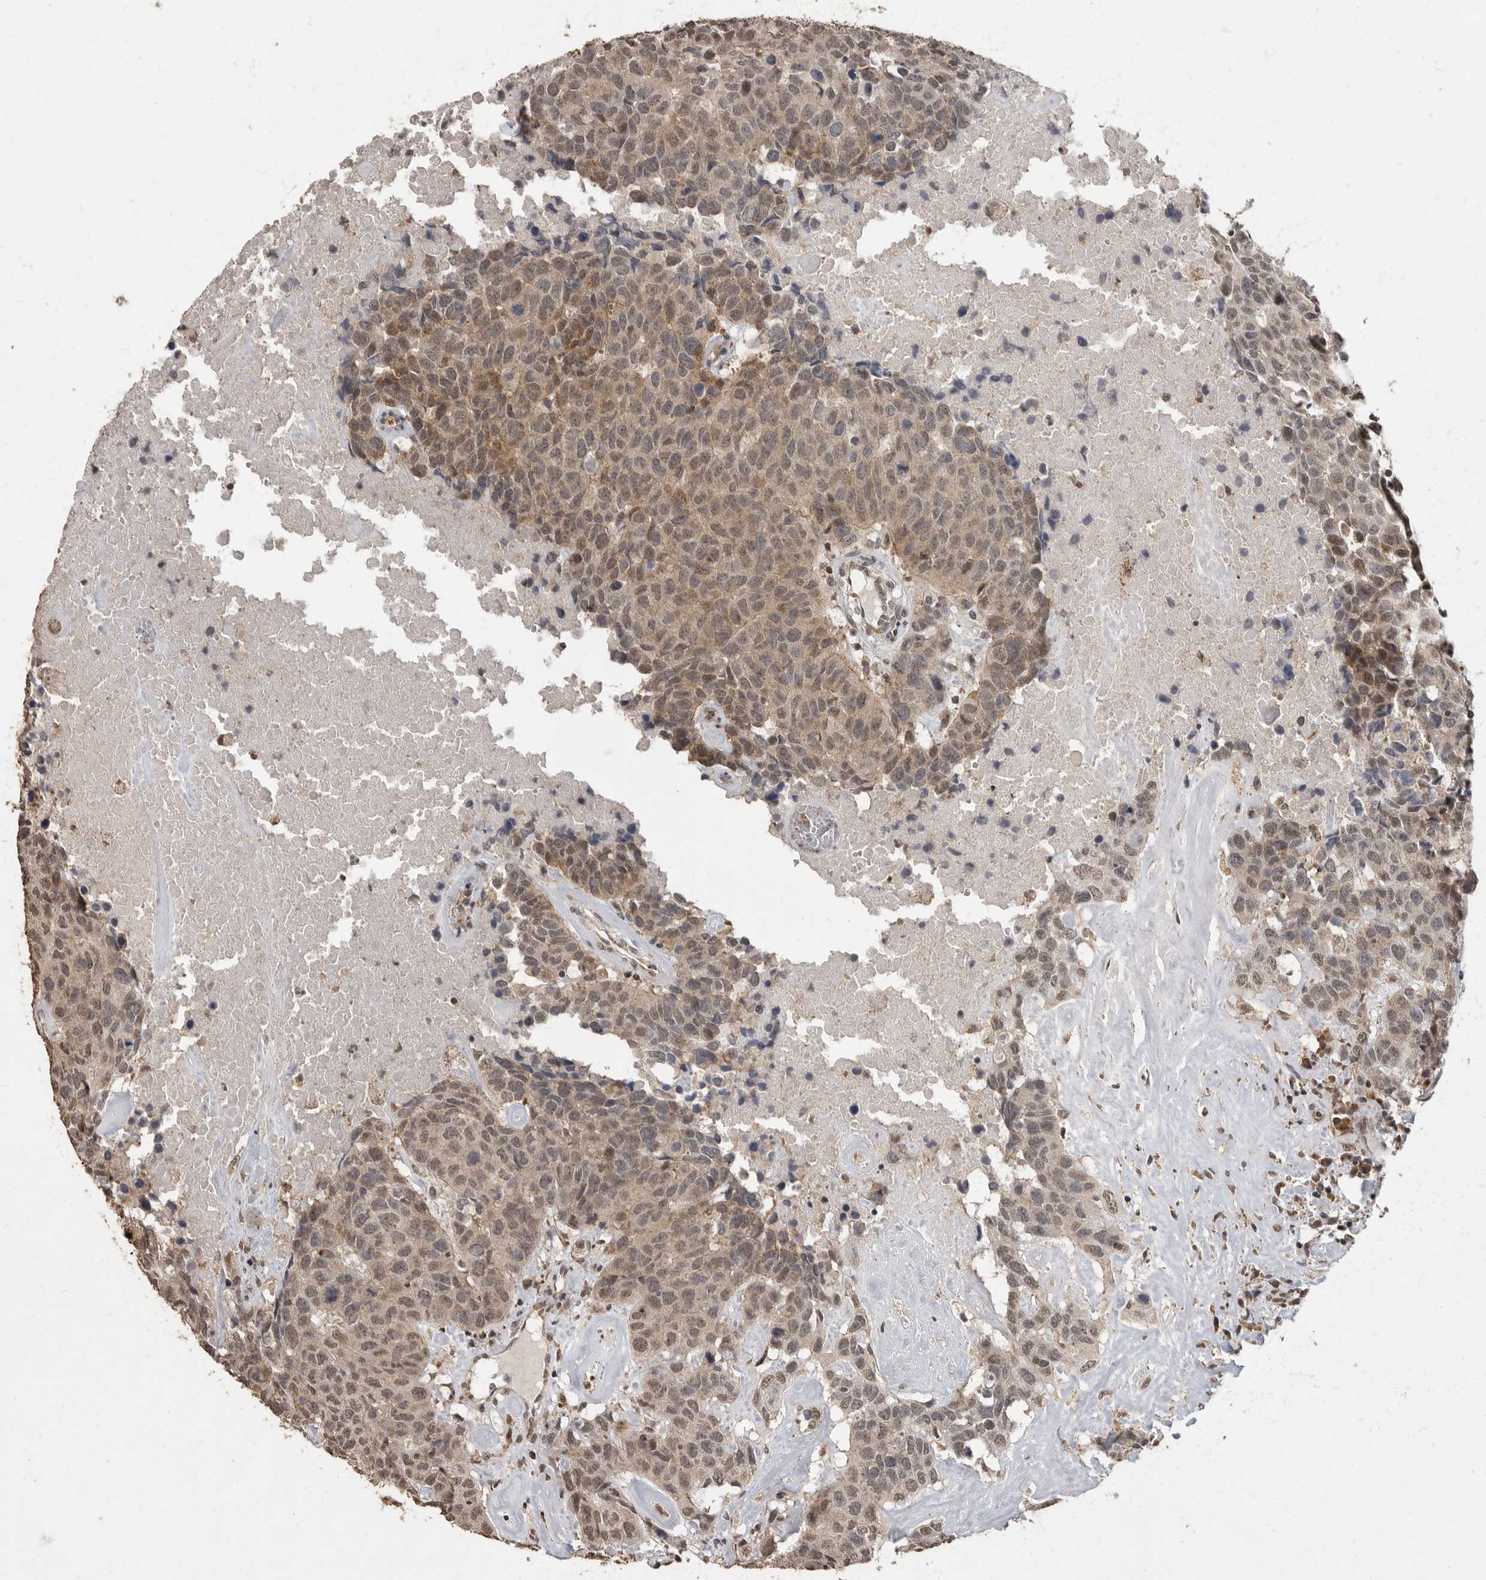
{"staining": {"intensity": "weak", "quantity": ">75%", "location": "cytoplasmic/membranous,nuclear"}, "tissue": "head and neck cancer", "cell_type": "Tumor cells", "image_type": "cancer", "snomed": [{"axis": "morphology", "description": "Squamous cell carcinoma, NOS"}, {"axis": "topography", "description": "Head-Neck"}], "caption": "Squamous cell carcinoma (head and neck) tissue exhibits weak cytoplasmic/membranous and nuclear positivity in approximately >75% of tumor cells, visualized by immunohistochemistry. The protein is shown in brown color, while the nuclei are stained blue.", "gene": "MAFG", "patient": {"sex": "male", "age": 66}}